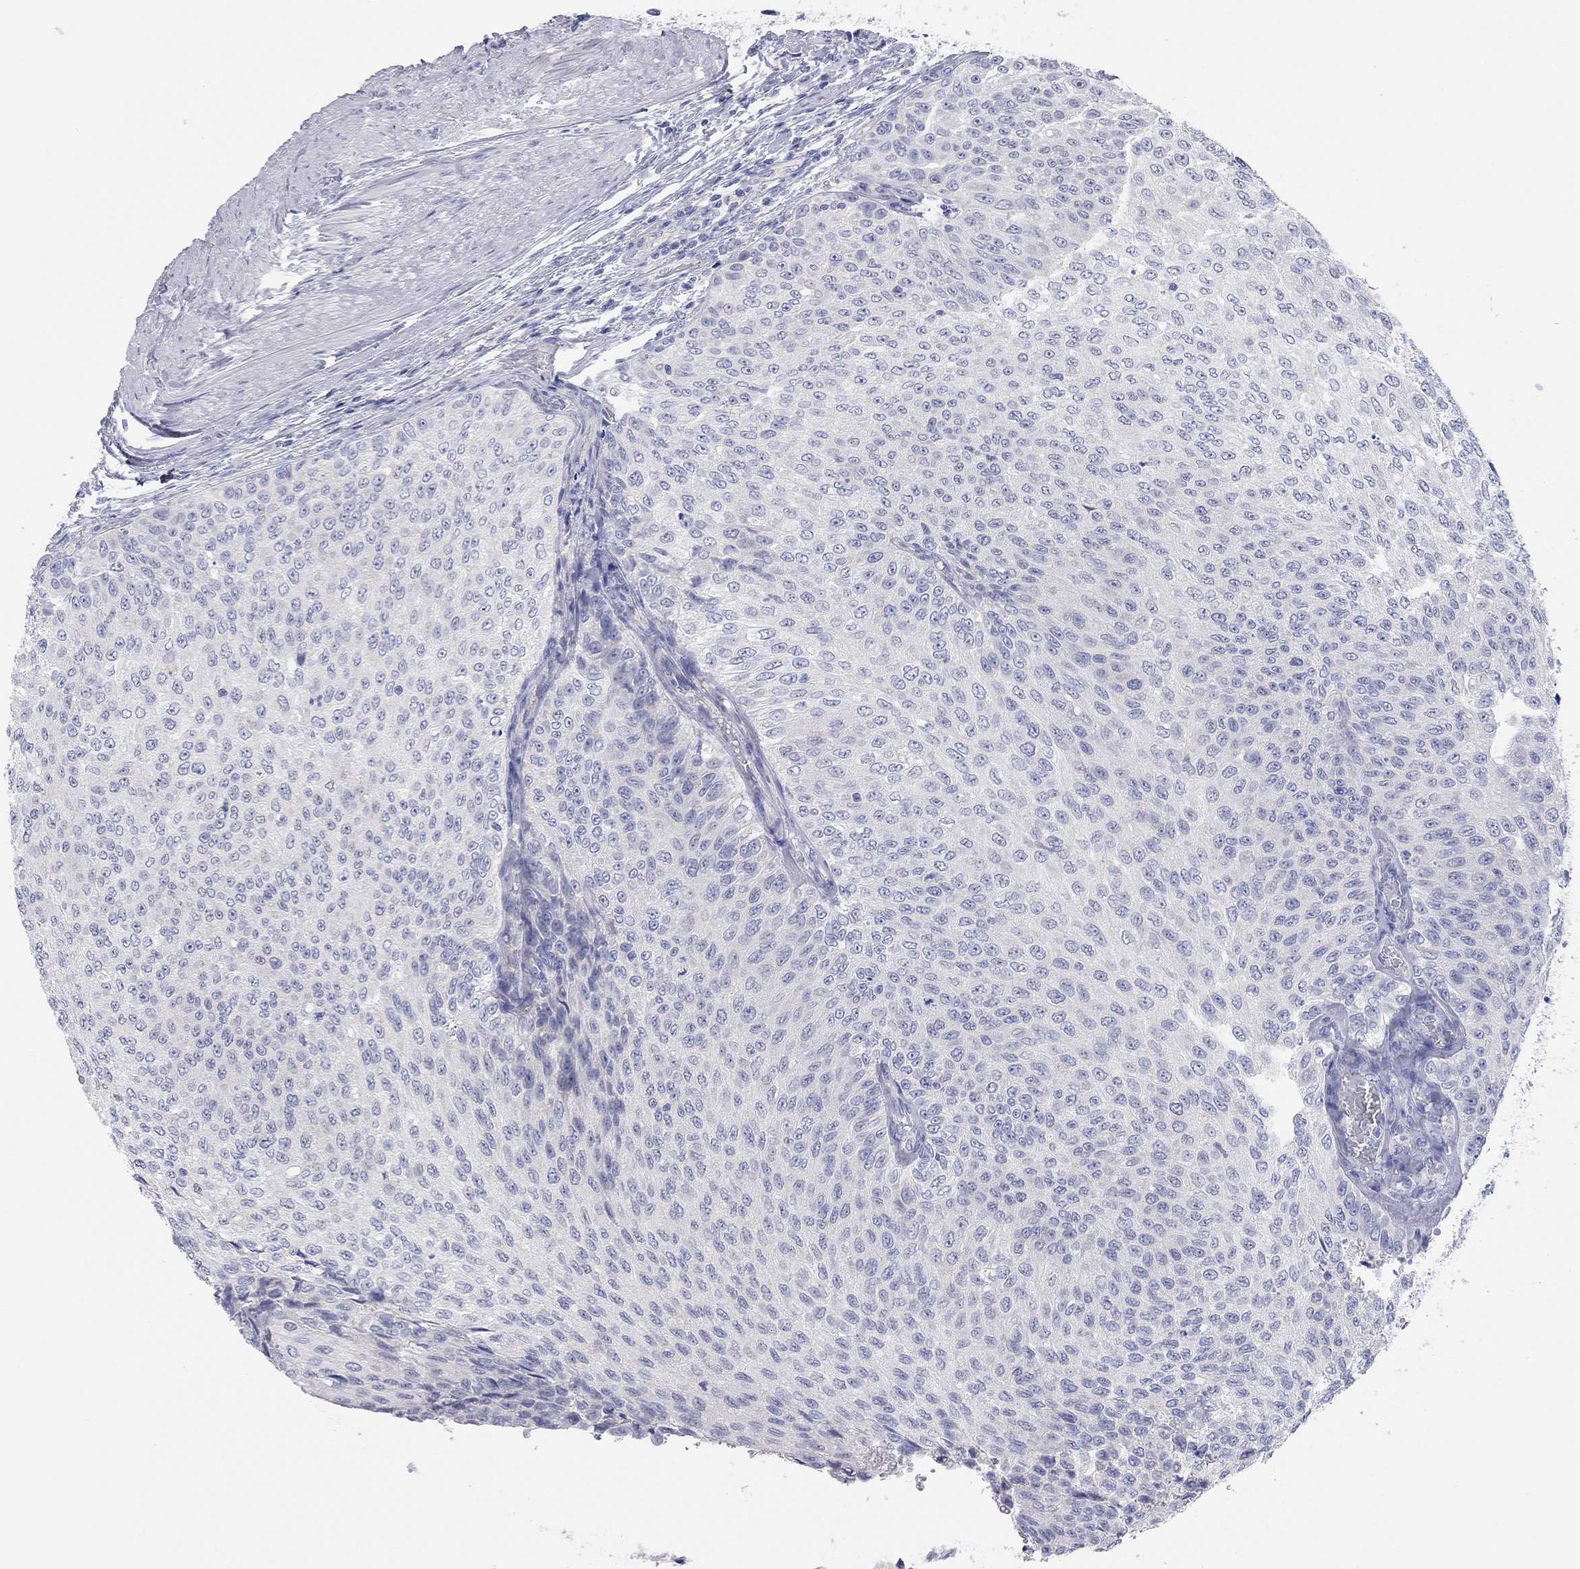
{"staining": {"intensity": "negative", "quantity": "none", "location": "none"}, "tissue": "urothelial cancer", "cell_type": "Tumor cells", "image_type": "cancer", "snomed": [{"axis": "morphology", "description": "Urothelial carcinoma, Low grade"}, {"axis": "topography", "description": "Ureter, NOS"}, {"axis": "topography", "description": "Urinary bladder"}], "caption": "A high-resolution photomicrograph shows immunohistochemistry (IHC) staining of urothelial cancer, which displays no significant positivity in tumor cells.", "gene": "TMEM221", "patient": {"sex": "male", "age": 78}}